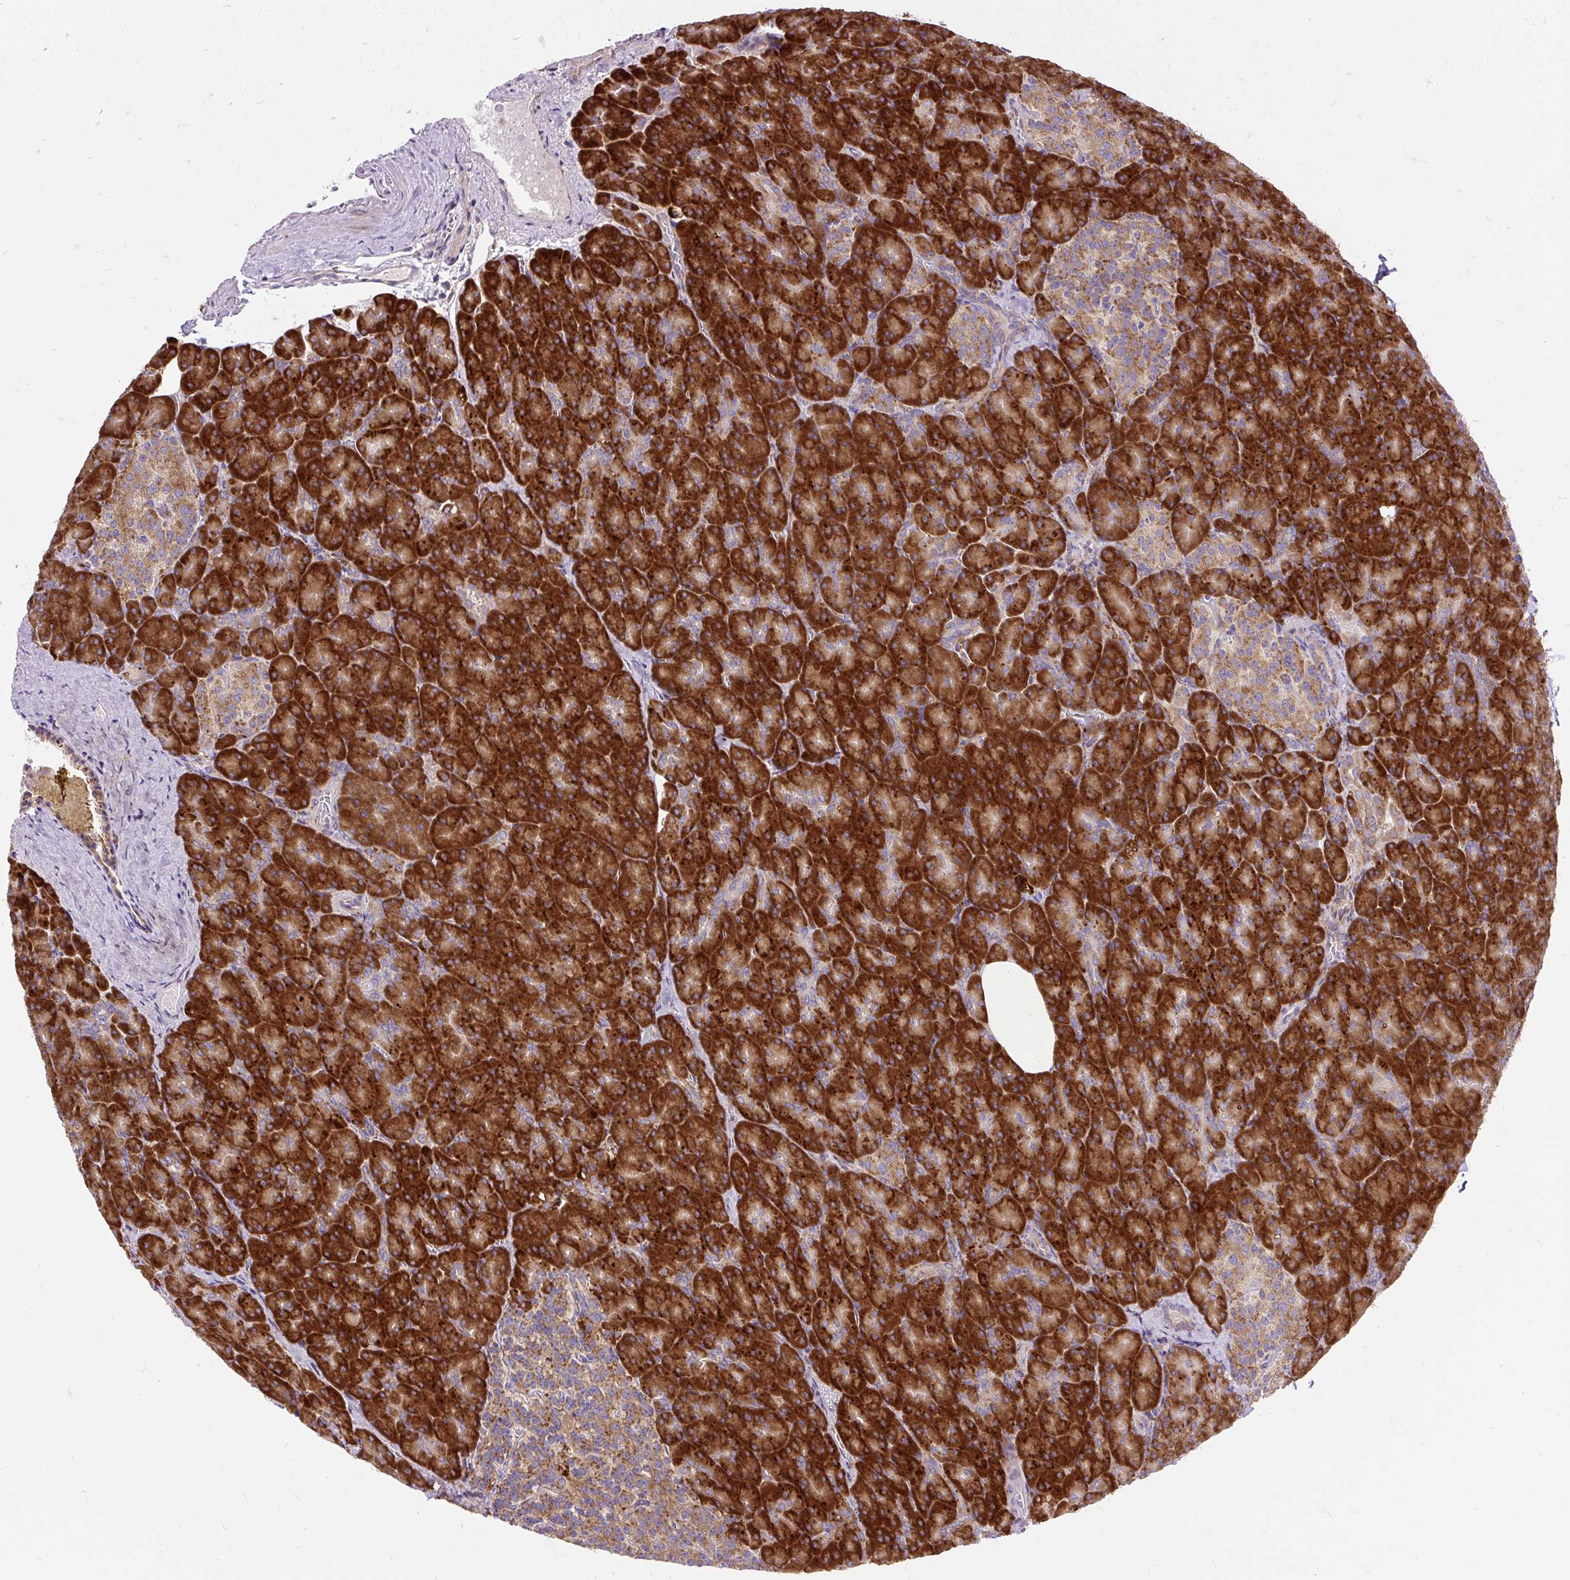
{"staining": {"intensity": "strong", "quantity": ">75%", "location": "cytoplasmic/membranous"}, "tissue": "pancreas", "cell_type": "Exocrine glandular cells", "image_type": "normal", "snomed": [{"axis": "morphology", "description": "Normal tissue, NOS"}, {"axis": "topography", "description": "Pancreas"}], "caption": "Immunohistochemistry of normal human pancreas displays high levels of strong cytoplasmic/membranous expression in about >75% of exocrine glandular cells.", "gene": "RPS5", "patient": {"sex": "female", "age": 74}}